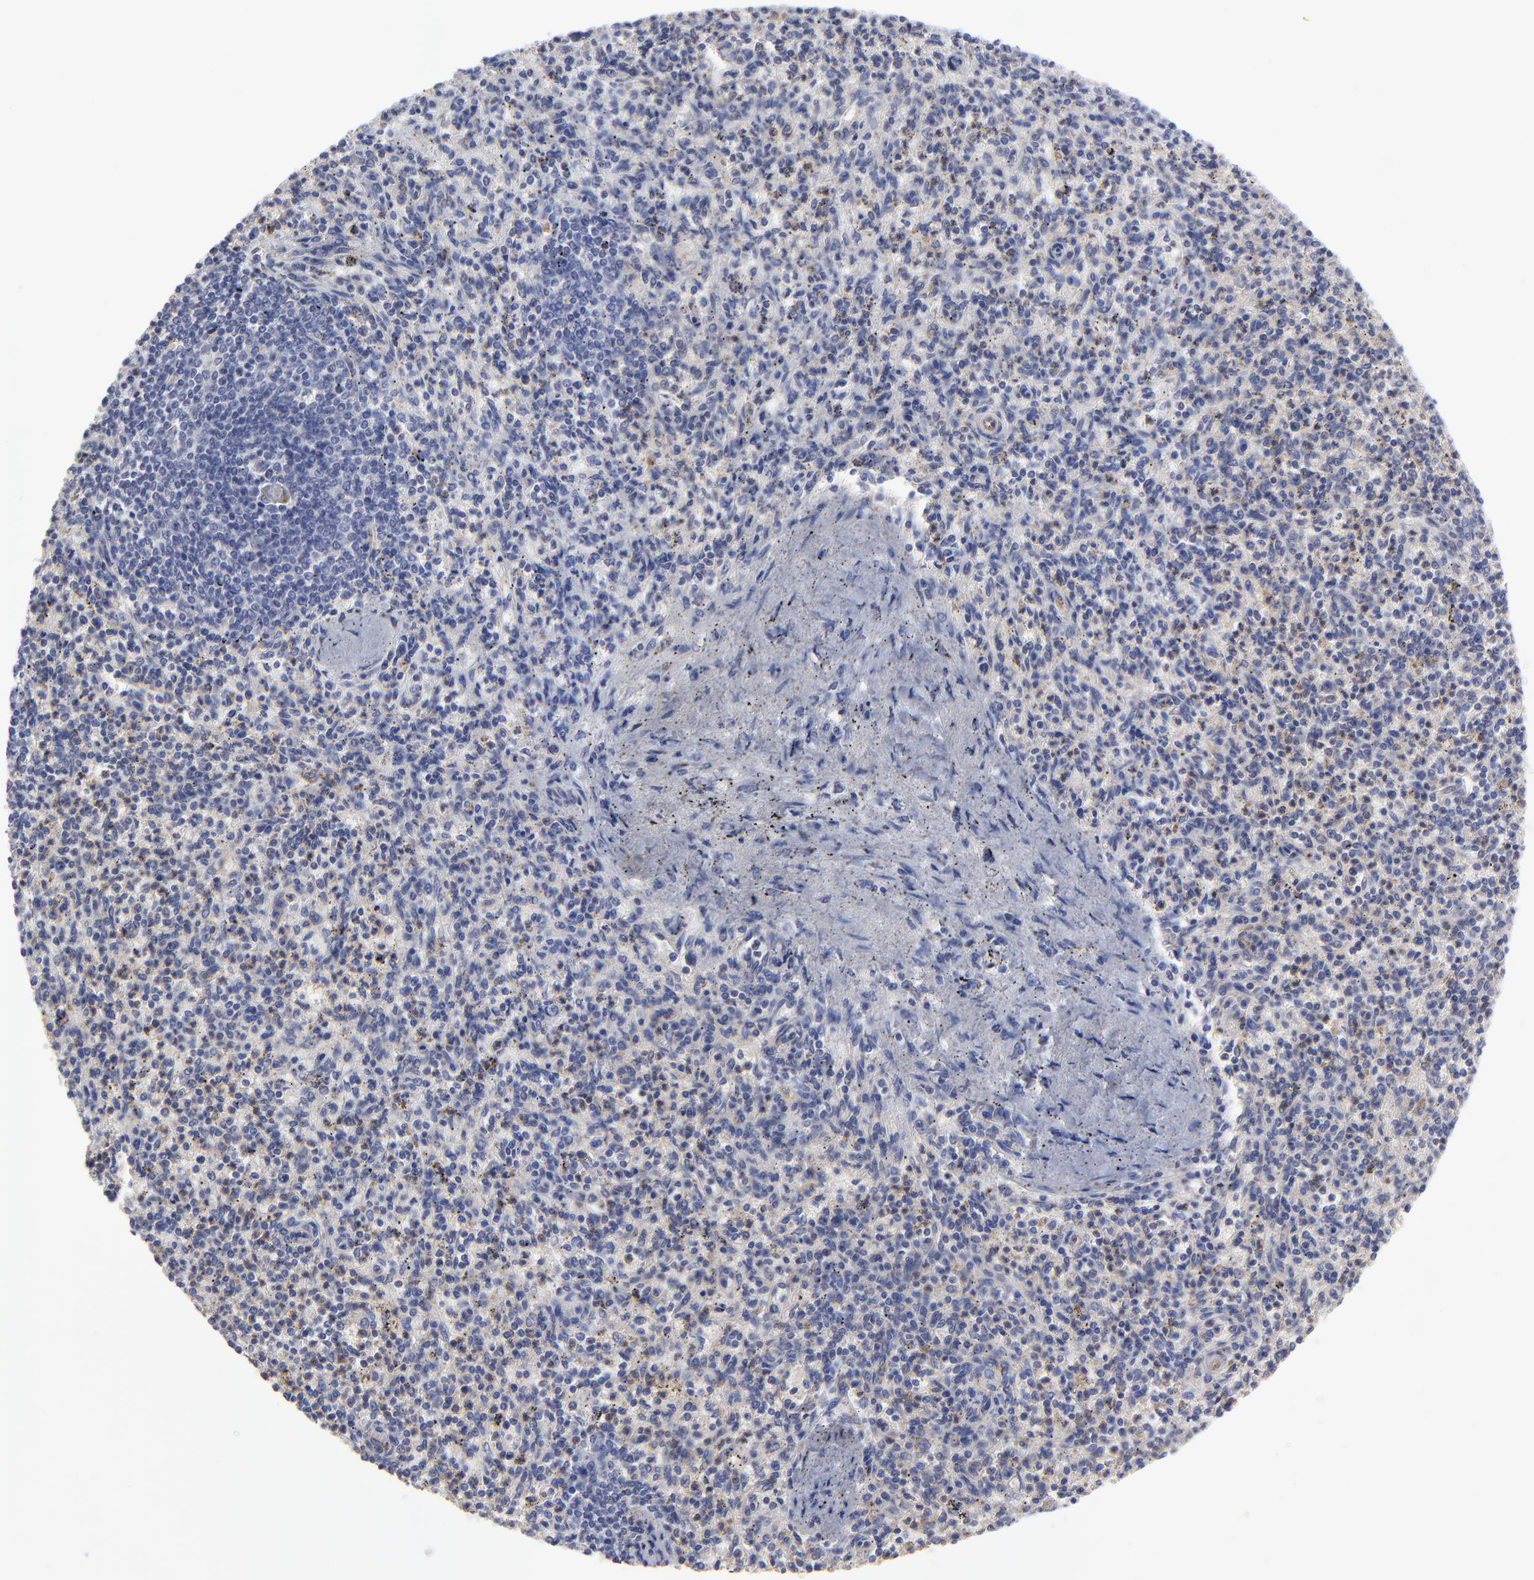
{"staining": {"intensity": "negative", "quantity": "none", "location": "none"}, "tissue": "spleen", "cell_type": "Cells in red pulp", "image_type": "normal", "snomed": [{"axis": "morphology", "description": "Normal tissue, NOS"}, {"axis": "topography", "description": "Spleen"}], "caption": "The micrograph demonstrates no significant expression in cells in red pulp of spleen.", "gene": "SULF2", "patient": {"sex": "male", "age": 72}}